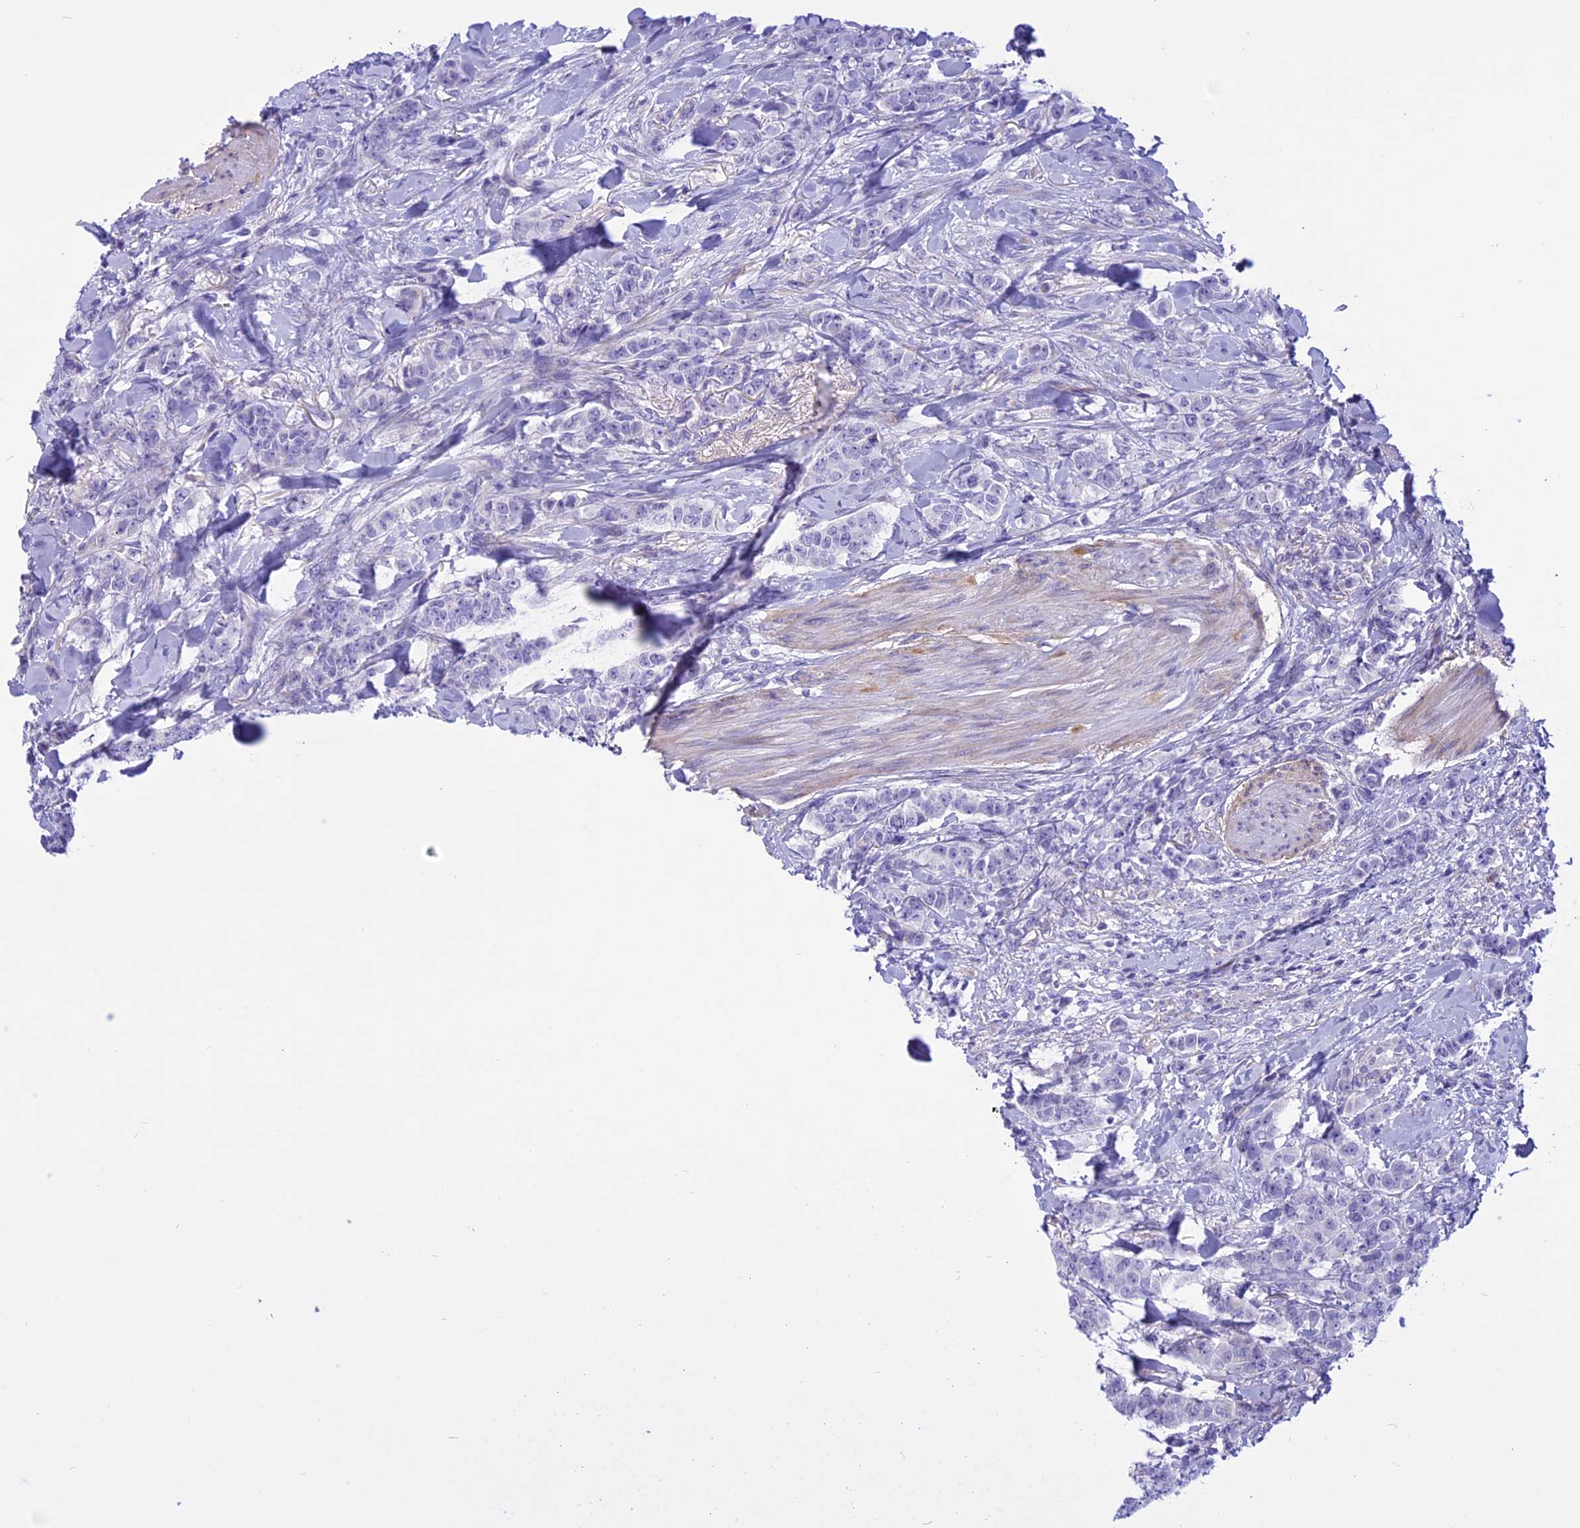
{"staining": {"intensity": "negative", "quantity": "none", "location": "none"}, "tissue": "breast cancer", "cell_type": "Tumor cells", "image_type": "cancer", "snomed": [{"axis": "morphology", "description": "Duct carcinoma"}, {"axis": "topography", "description": "Breast"}], "caption": "Immunohistochemical staining of infiltrating ductal carcinoma (breast) demonstrates no significant expression in tumor cells. Brightfield microscopy of immunohistochemistry (IHC) stained with DAB (brown) and hematoxylin (blue), captured at high magnification.", "gene": "SPHKAP", "patient": {"sex": "female", "age": 40}}